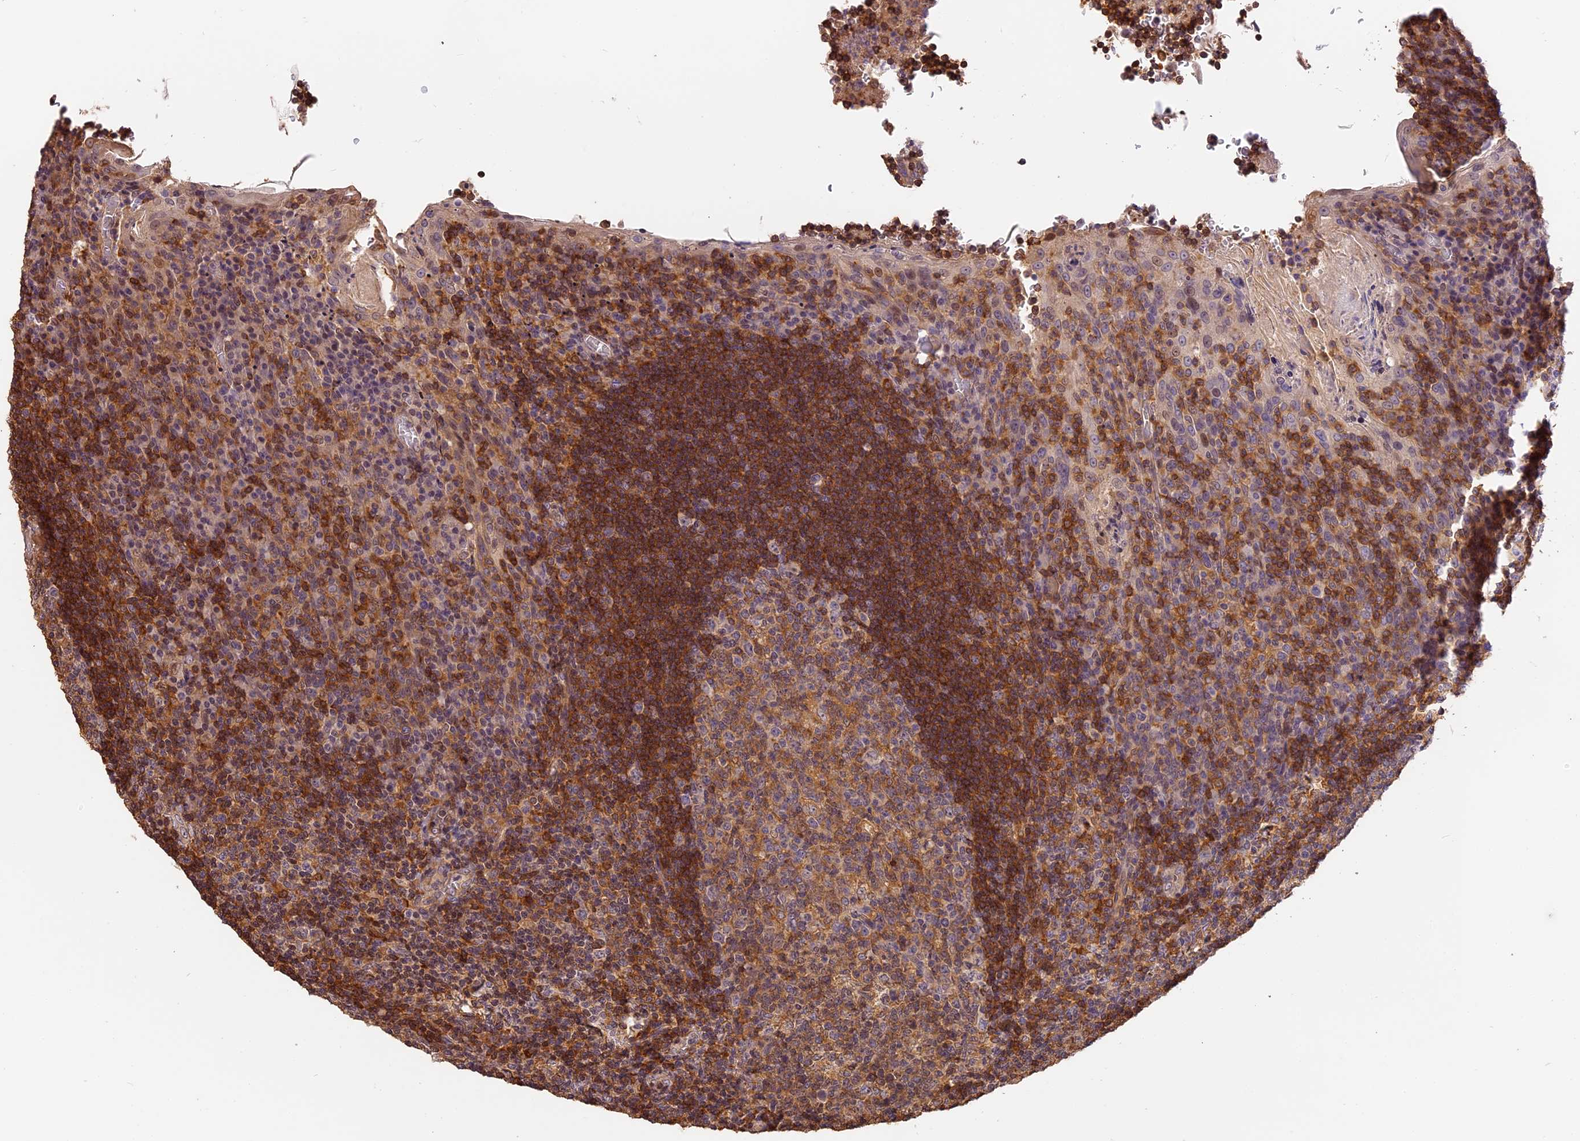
{"staining": {"intensity": "moderate", "quantity": ">75%", "location": "cytoplasmic/membranous"}, "tissue": "tonsil", "cell_type": "Germinal center cells", "image_type": "normal", "snomed": [{"axis": "morphology", "description": "Normal tissue, NOS"}, {"axis": "topography", "description": "Tonsil"}], "caption": "A brown stain shows moderate cytoplasmic/membranous staining of a protein in germinal center cells of unremarkable human tonsil. The staining is performed using DAB brown chromogen to label protein expression. The nuclei are counter-stained blue using hematoxylin.", "gene": "ARHGAP17", "patient": {"sex": "male", "age": 17}}